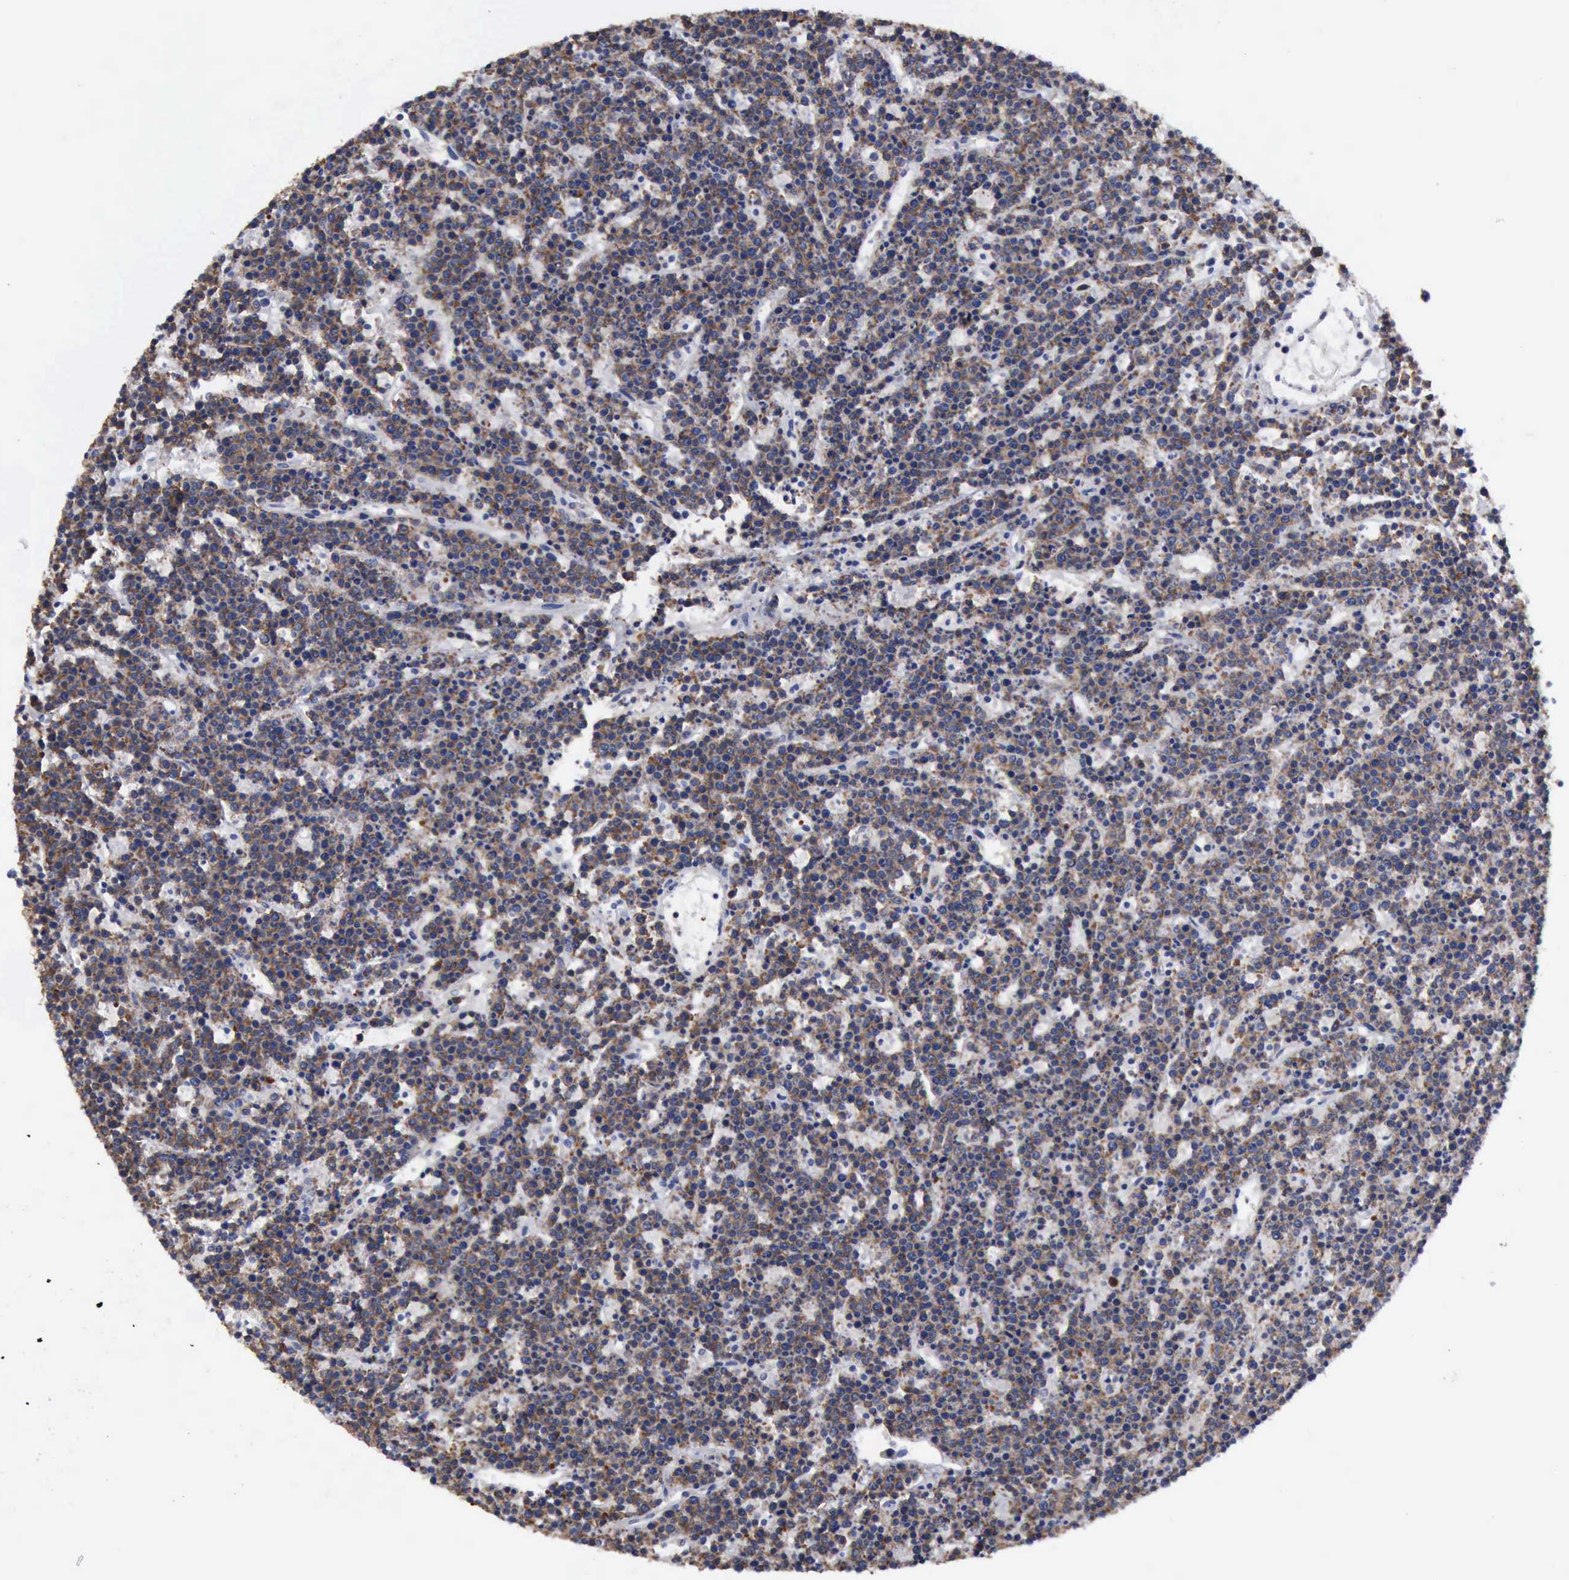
{"staining": {"intensity": "strong", "quantity": ">75%", "location": "cytoplasmic/membranous"}, "tissue": "lymphoma", "cell_type": "Tumor cells", "image_type": "cancer", "snomed": [{"axis": "morphology", "description": "Malignant lymphoma, non-Hodgkin's type, High grade"}, {"axis": "topography", "description": "Ovary"}], "caption": "Malignant lymphoma, non-Hodgkin's type (high-grade) stained with a brown dye displays strong cytoplasmic/membranous positive expression in approximately >75% of tumor cells.", "gene": "TXLNG", "patient": {"sex": "female", "age": 56}}